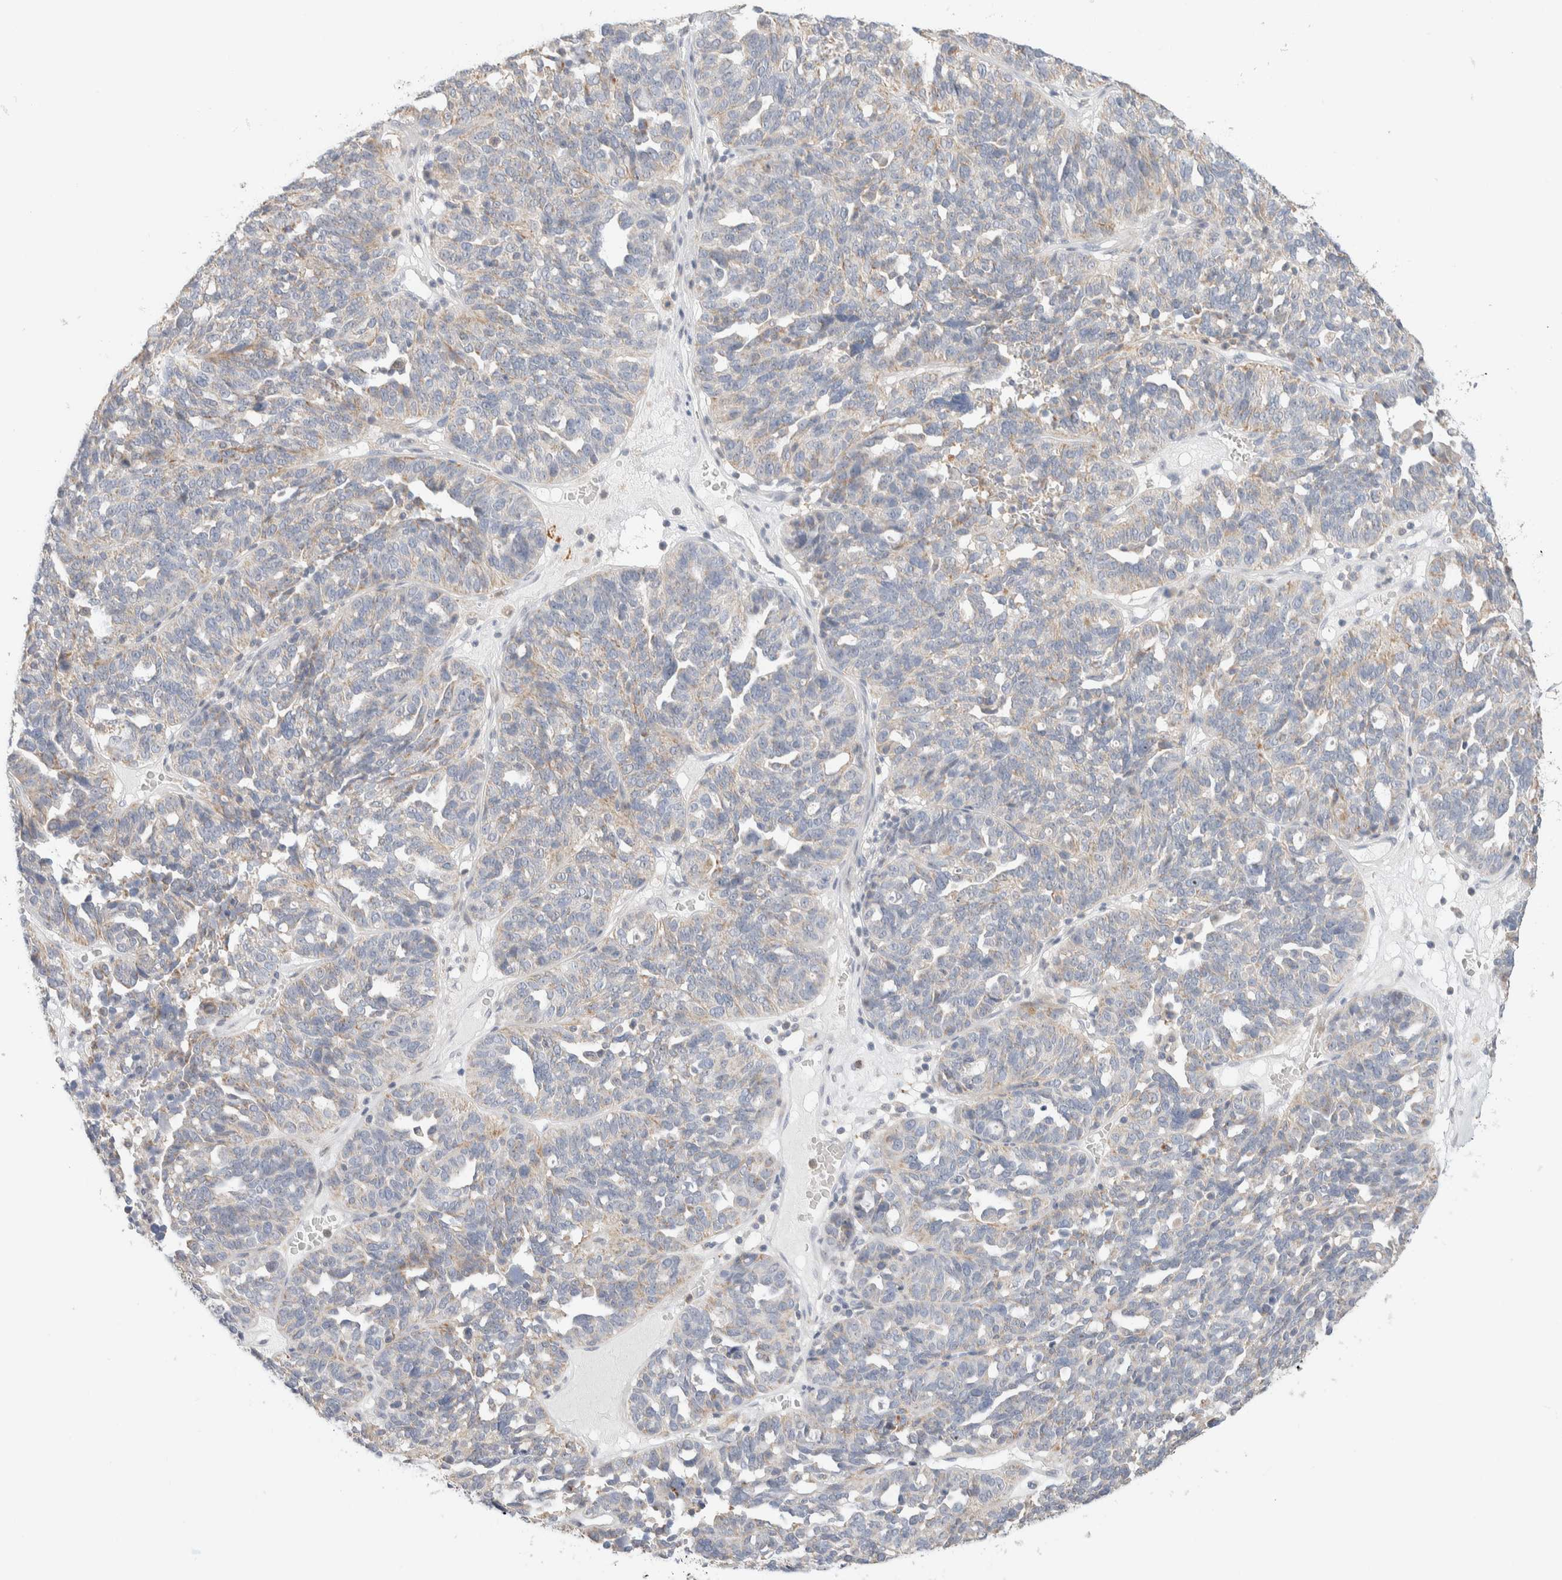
{"staining": {"intensity": "weak", "quantity": "<25%", "location": "cytoplasmic/membranous"}, "tissue": "ovarian cancer", "cell_type": "Tumor cells", "image_type": "cancer", "snomed": [{"axis": "morphology", "description": "Cystadenocarcinoma, serous, NOS"}, {"axis": "topography", "description": "Ovary"}], "caption": "DAB immunohistochemical staining of ovarian serous cystadenocarcinoma displays no significant positivity in tumor cells.", "gene": "HDHD3", "patient": {"sex": "female", "age": 59}}